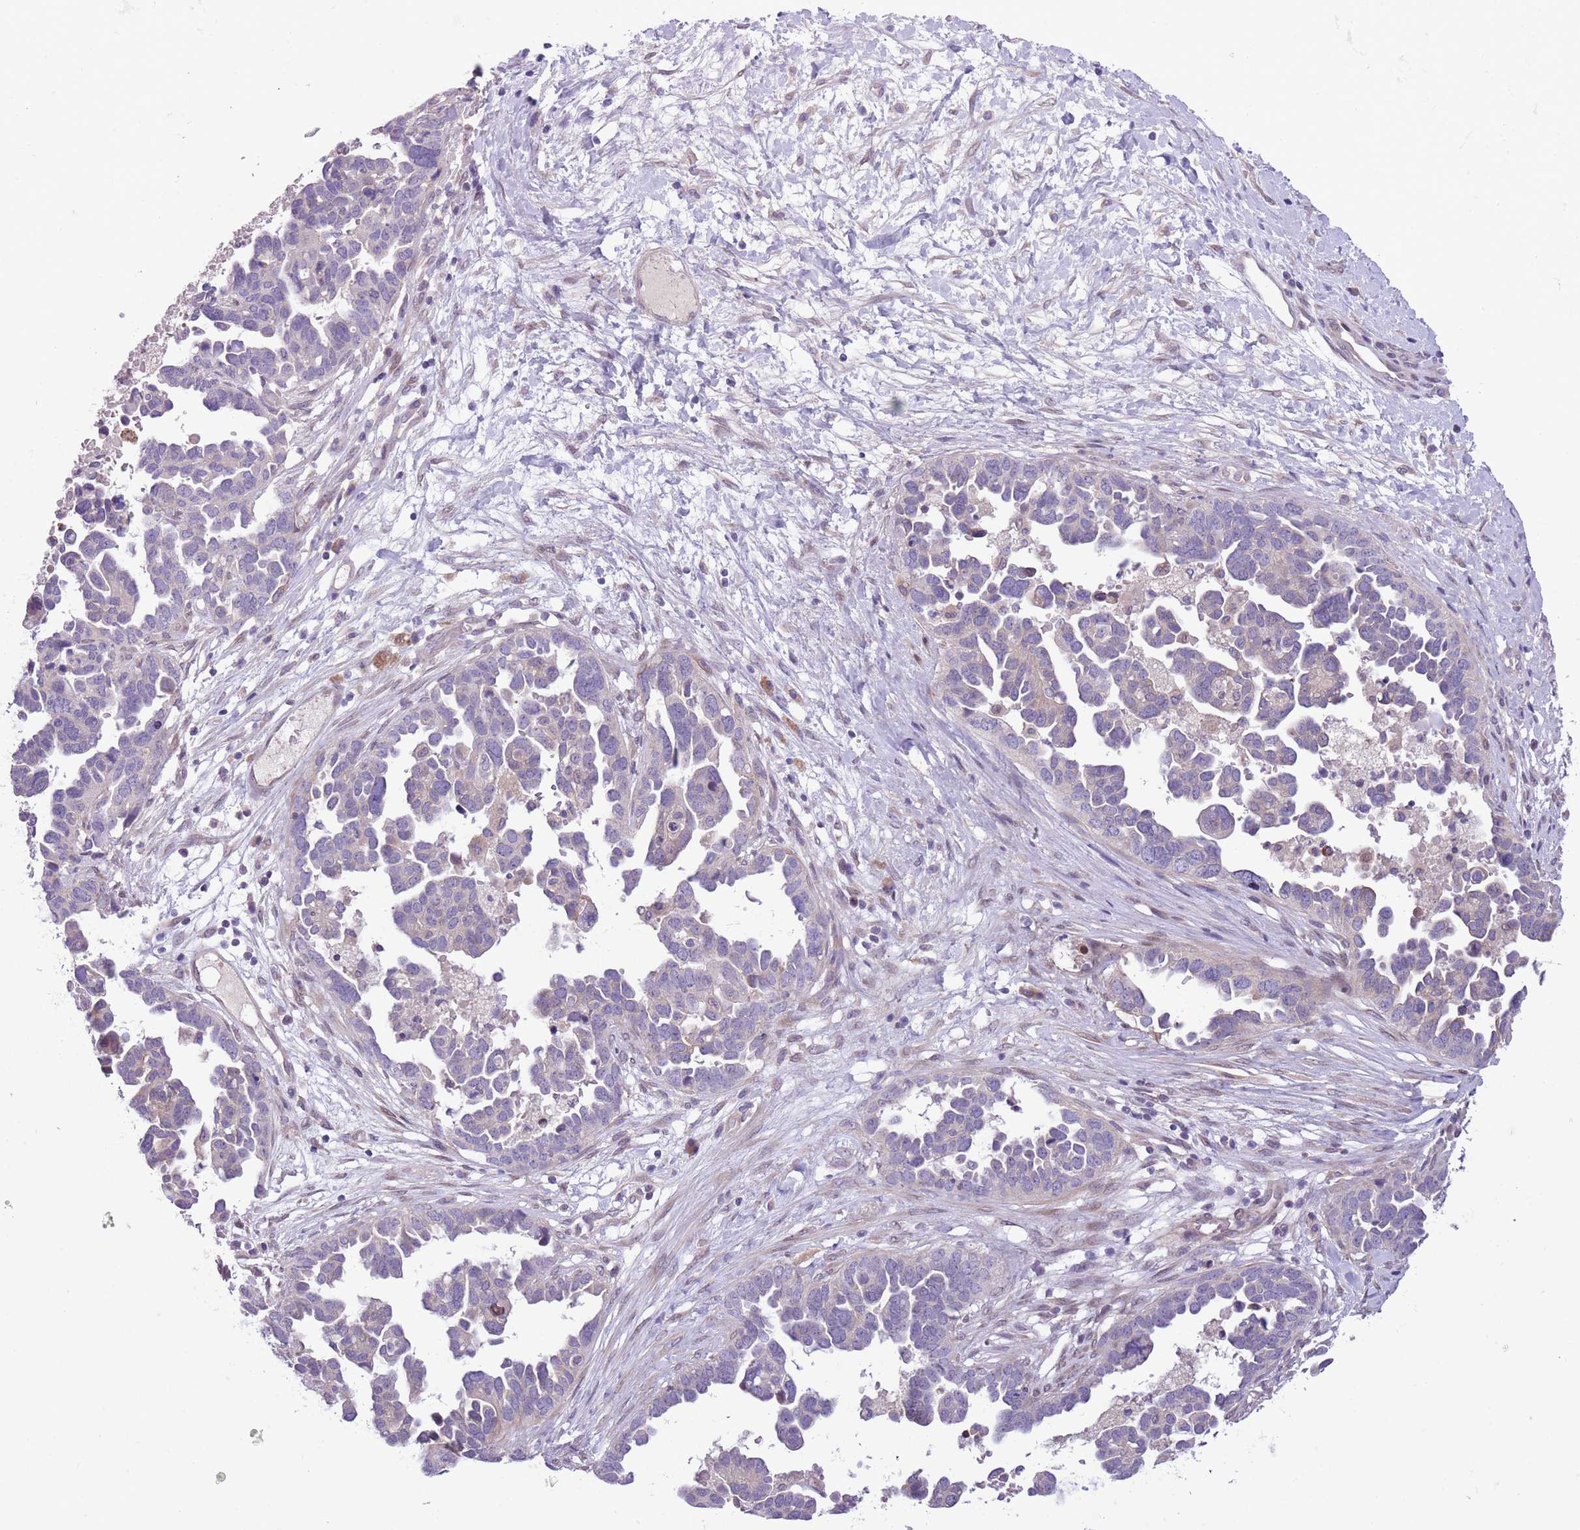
{"staining": {"intensity": "negative", "quantity": "none", "location": "none"}, "tissue": "ovarian cancer", "cell_type": "Tumor cells", "image_type": "cancer", "snomed": [{"axis": "morphology", "description": "Cystadenocarcinoma, serous, NOS"}, {"axis": "topography", "description": "Ovary"}], "caption": "There is no significant positivity in tumor cells of ovarian serous cystadenocarcinoma. Nuclei are stained in blue.", "gene": "CCND2", "patient": {"sex": "female", "age": 54}}